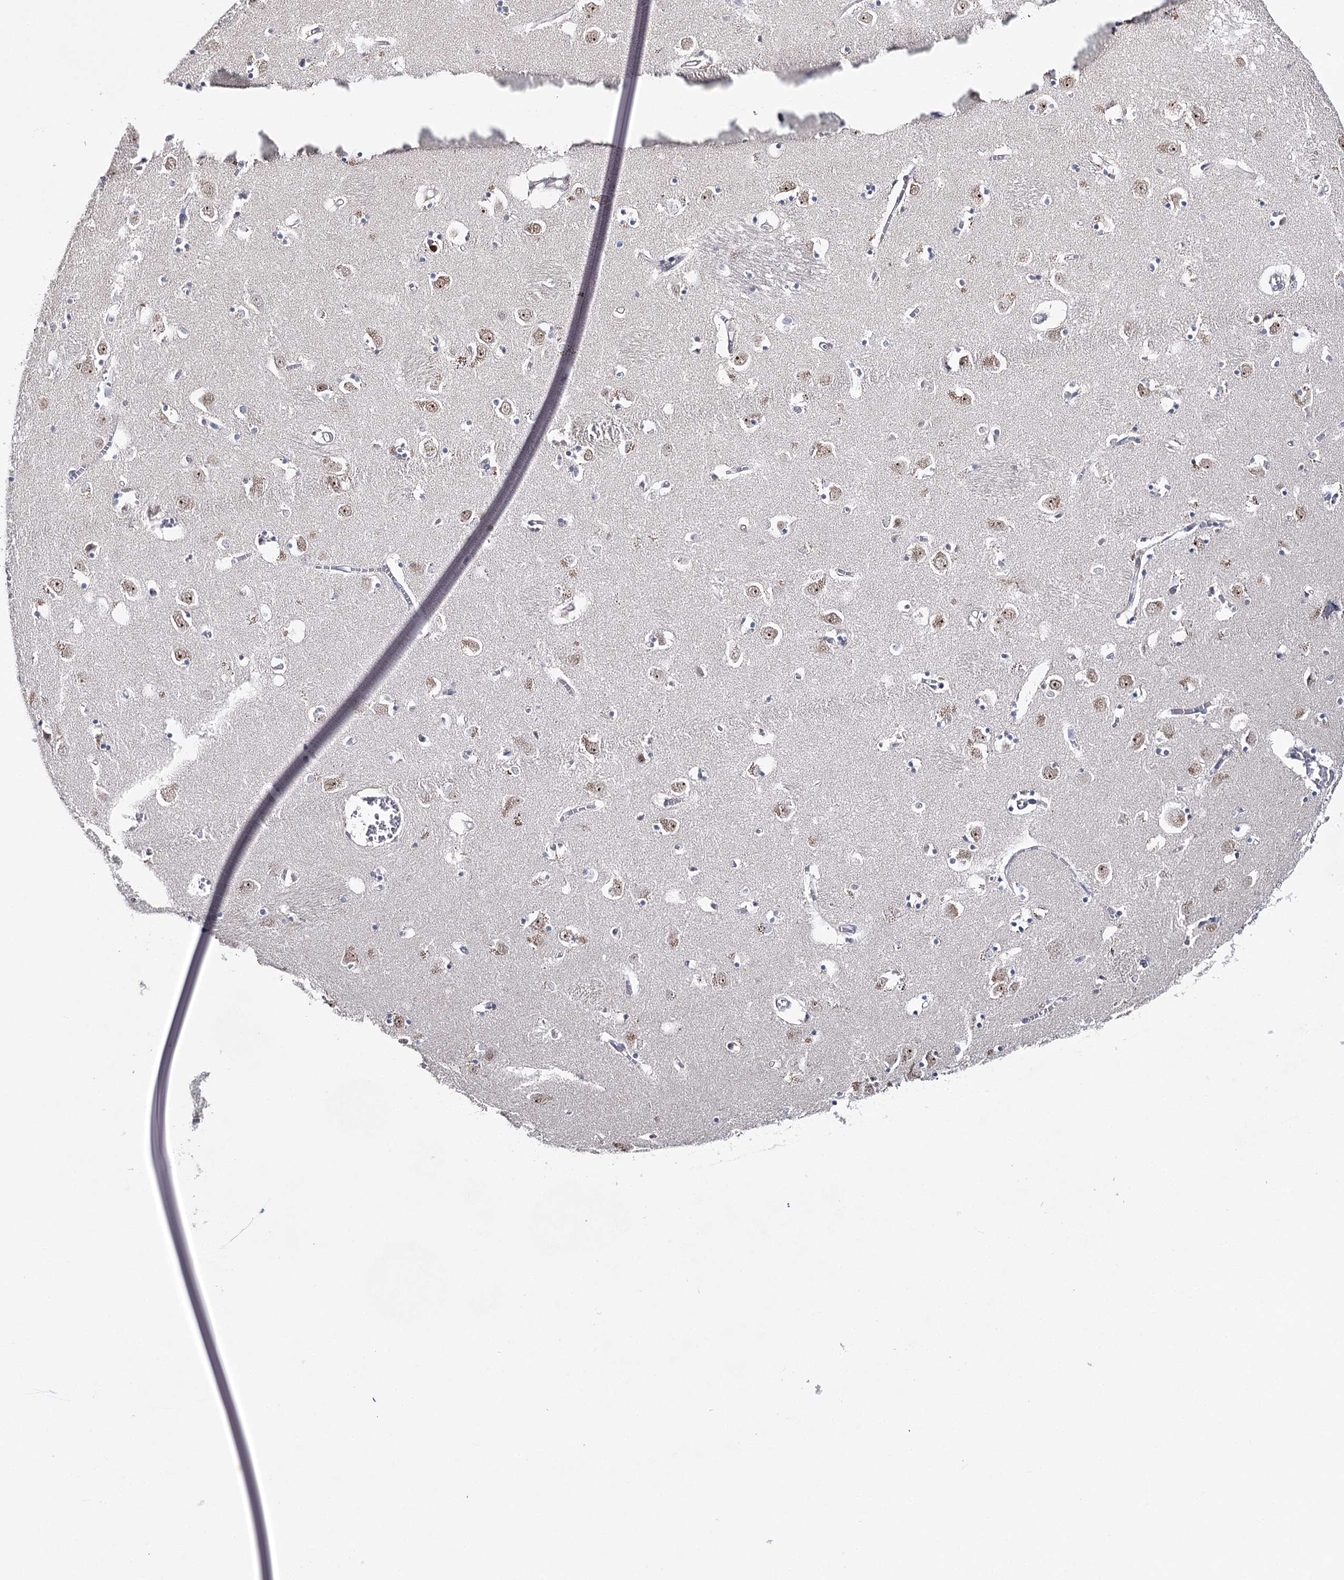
{"staining": {"intensity": "negative", "quantity": "none", "location": "none"}, "tissue": "caudate", "cell_type": "Glial cells", "image_type": "normal", "snomed": [{"axis": "morphology", "description": "Normal tissue, NOS"}, {"axis": "topography", "description": "Lateral ventricle wall"}], "caption": "There is no significant positivity in glial cells of caudate. Brightfield microscopy of immunohistochemistry (IHC) stained with DAB (brown) and hematoxylin (blue), captured at high magnification.", "gene": "ZC3H8", "patient": {"sex": "male", "age": 70}}